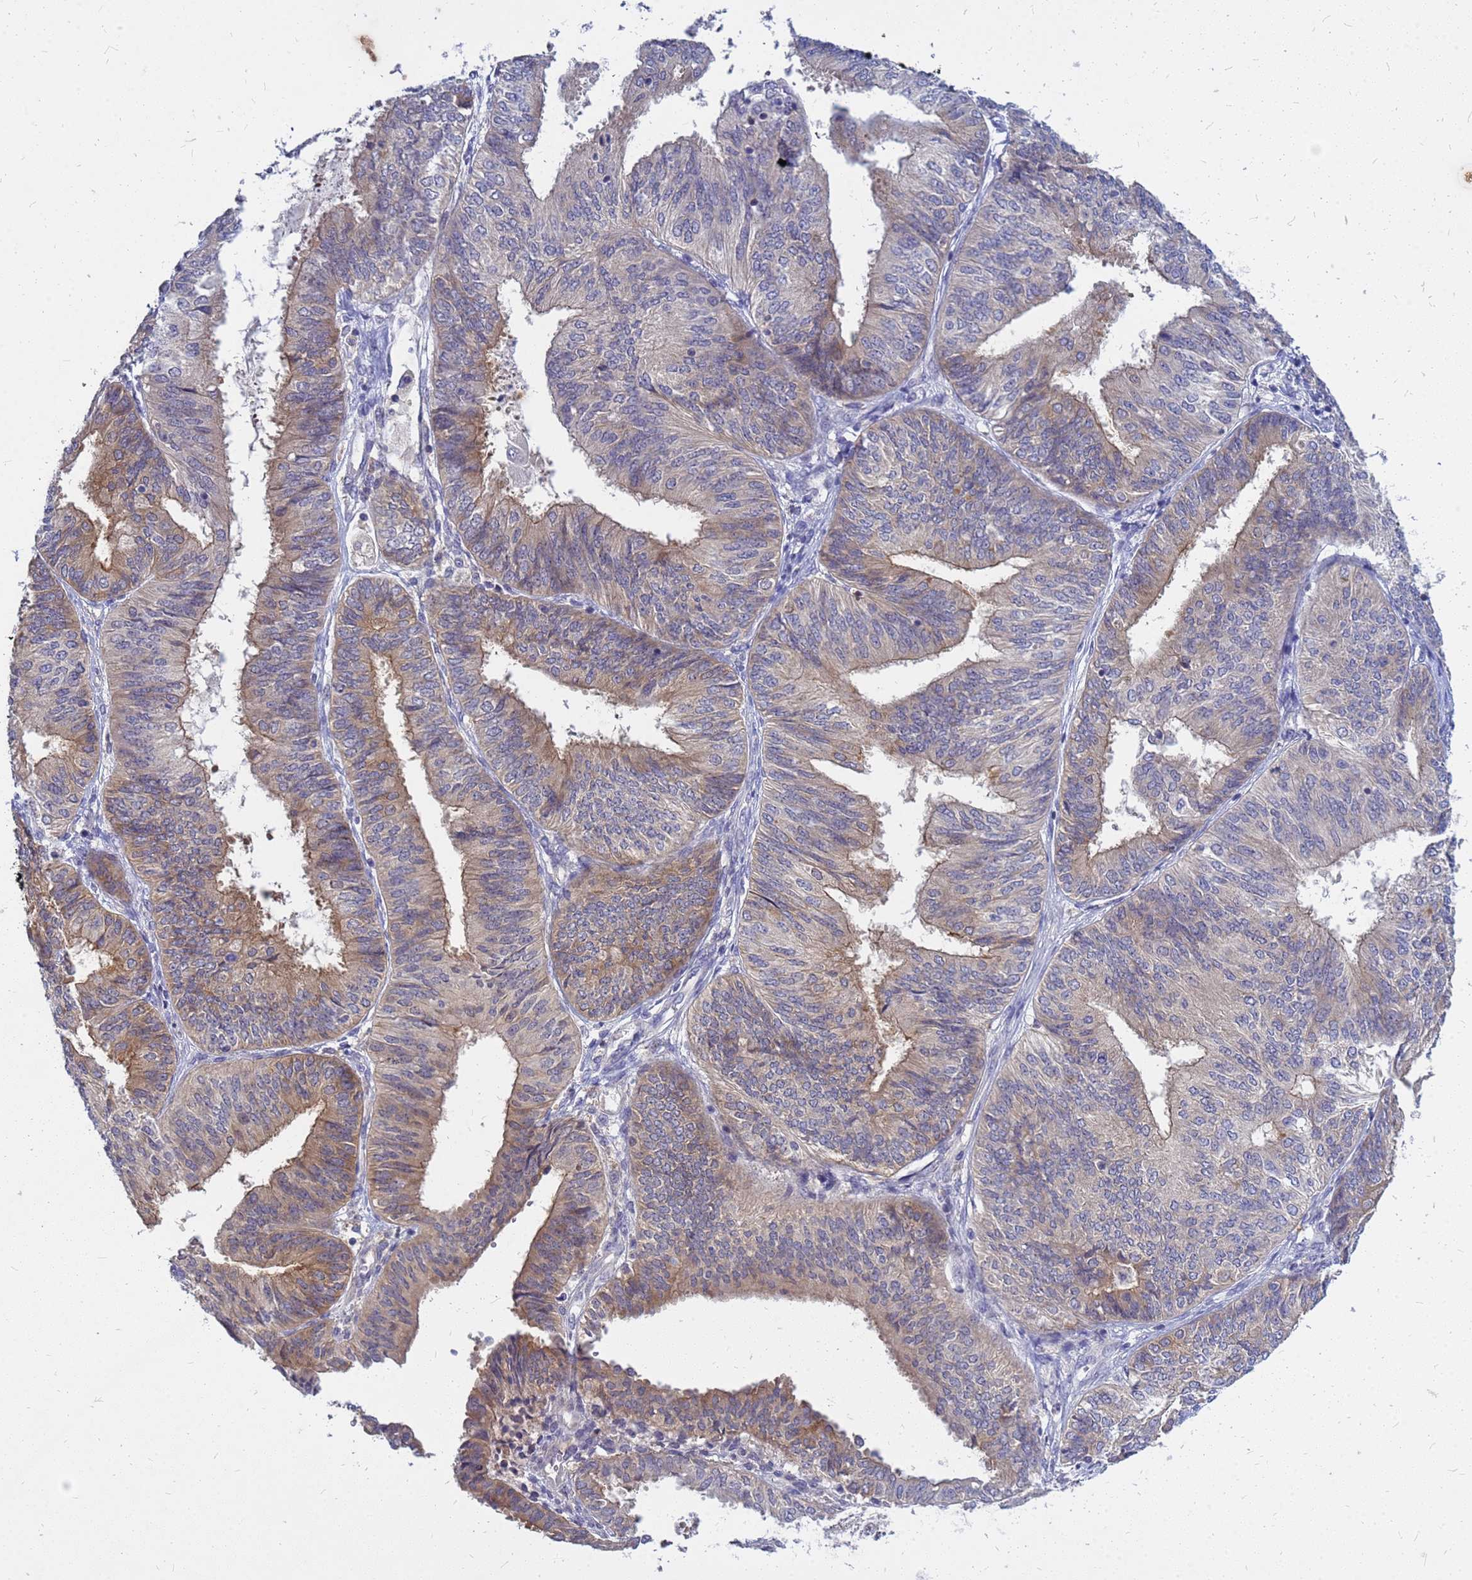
{"staining": {"intensity": "moderate", "quantity": "<25%", "location": "cytoplasmic/membranous"}, "tissue": "endometrial cancer", "cell_type": "Tumor cells", "image_type": "cancer", "snomed": [{"axis": "morphology", "description": "Adenocarcinoma, NOS"}, {"axis": "topography", "description": "Endometrium"}], "caption": "About <25% of tumor cells in endometrial adenocarcinoma show moderate cytoplasmic/membranous protein positivity as visualized by brown immunohistochemical staining.", "gene": "SRGAP3", "patient": {"sex": "female", "age": 58}}